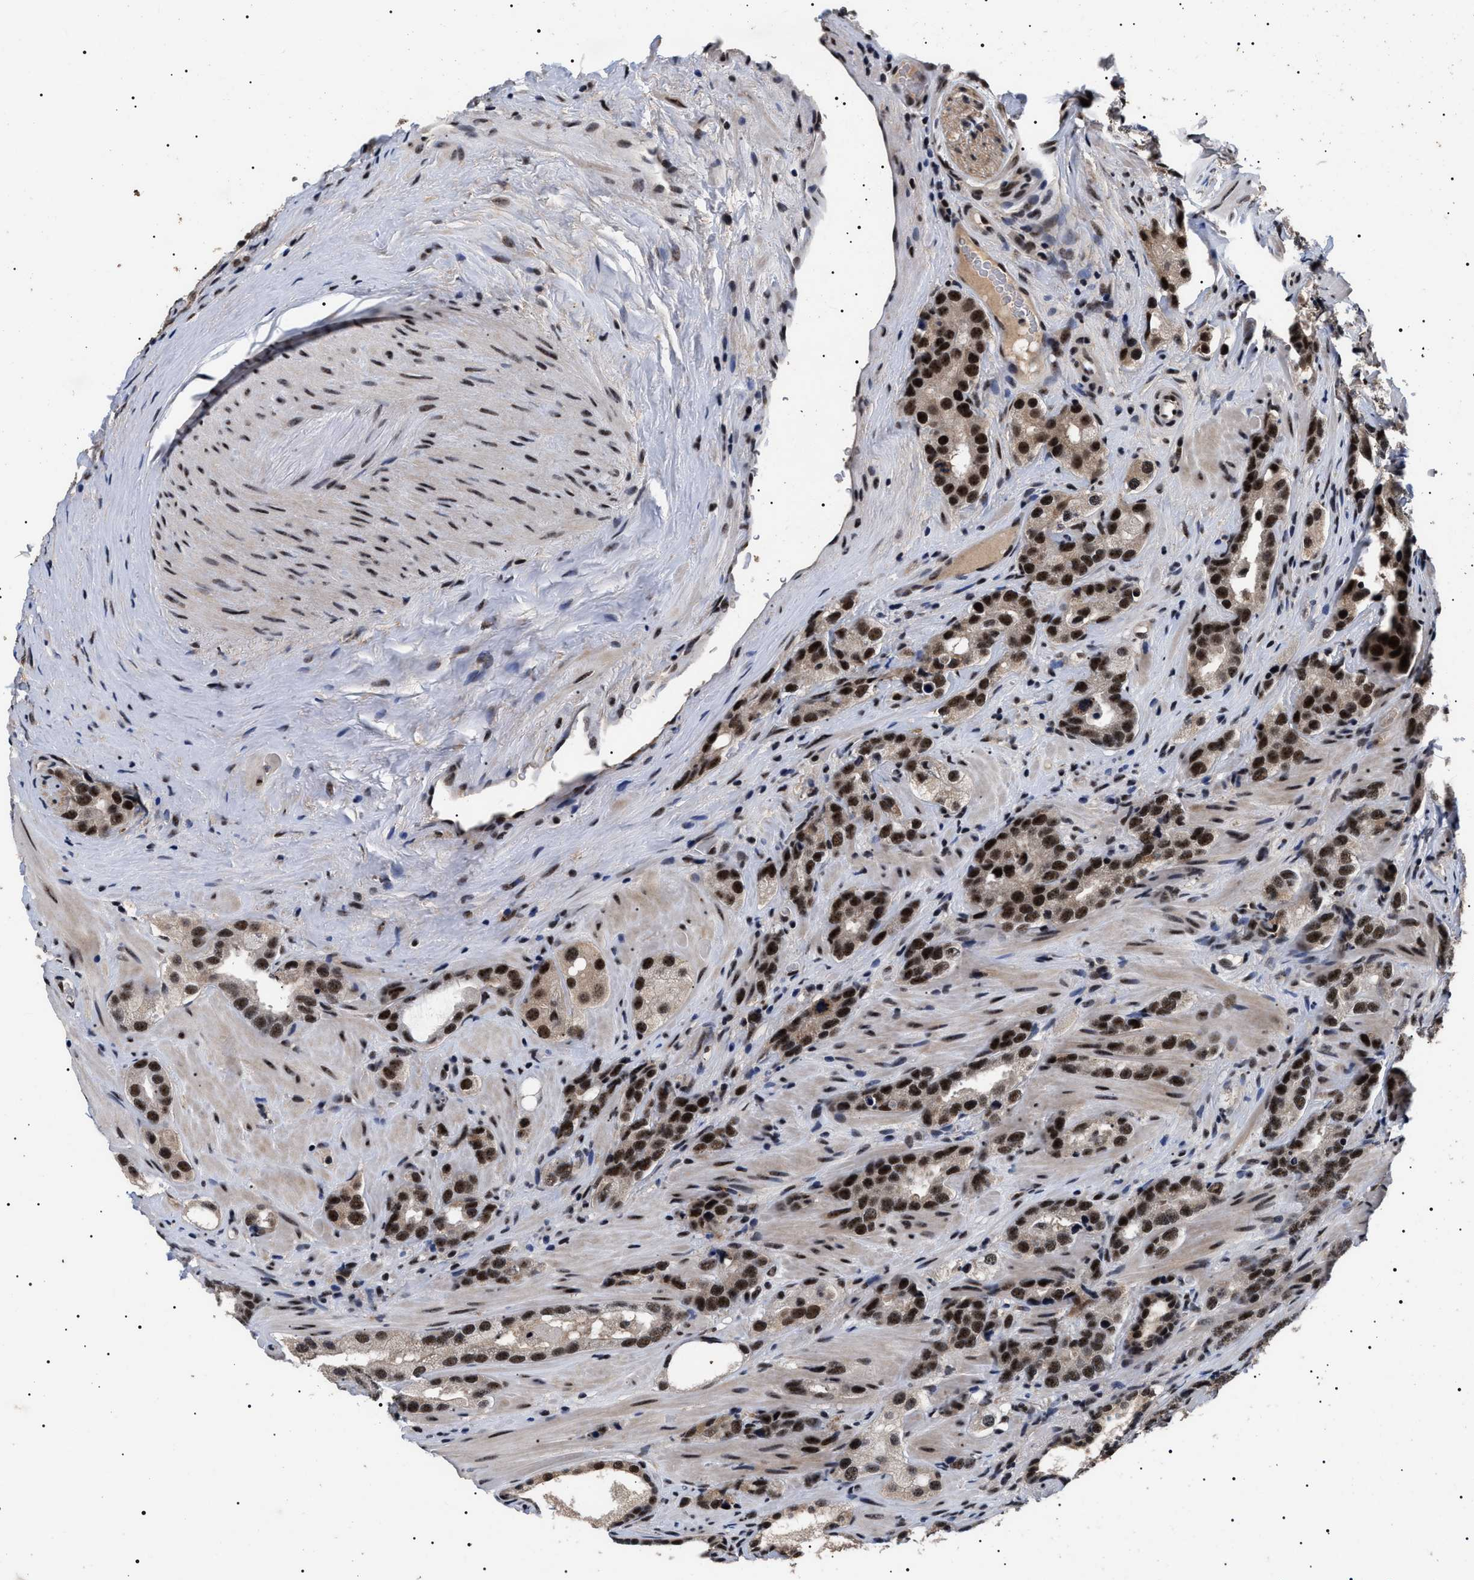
{"staining": {"intensity": "strong", "quantity": ">75%", "location": "nuclear"}, "tissue": "prostate cancer", "cell_type": "Tumor cells", "image_type": "cancer", "snomed": [{"axis": "morphology", "description": "Adenocarcinoma, High grade"}, {"axis": "topography", "description": "Prostate"}], "caption": "The image demonstrates staining of prostate cancer, revealing strong nuclear protein staining (brown color) within tumor cells.", "gene": "CAAP1", "patient": {"sex": "male", "age": 63}}